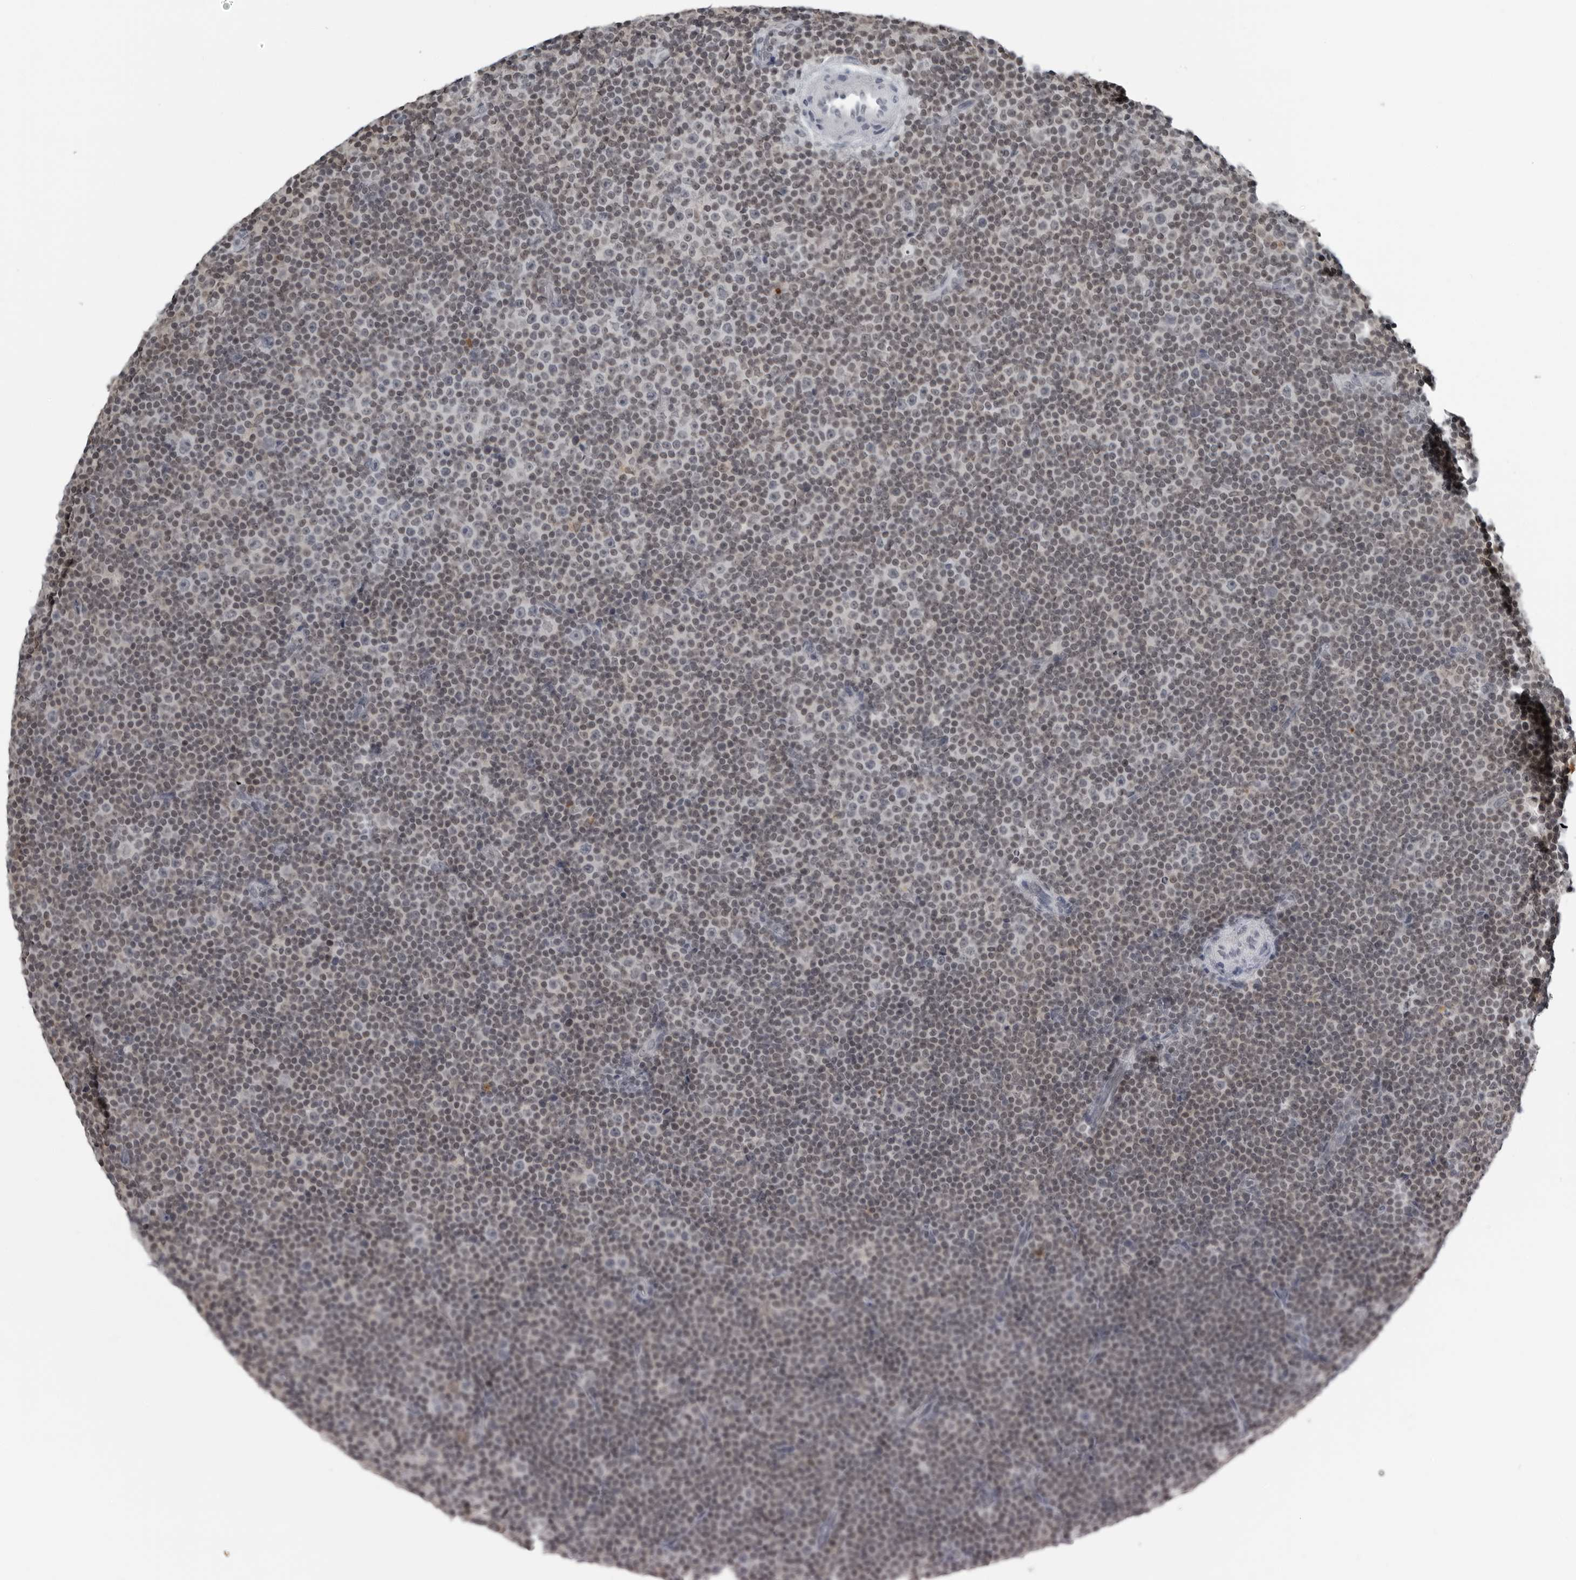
{"staining": {"intensity": "weak", "quantity": ">75%", "location": "nuclear"}, "tissue": "lymphoma", "cell_type": "Tumor cells", "image_type": "cancer", "snomed": [{"axis": "morphology", "description": "Malignant lymphoma, non-Hodgkin's type, Low grade"}, {"axis": "topography", "description": "Lymph node"}], "caption": "An immunohistochemistry histopathology image of neoplastic tissue is shown. Protein staining in brown labels weak nuclear positivity in low-grade malignant lymphoma, non-Hodgkin's type within tumor cells.", "gene": "RTCA", "patient": {"sex": "female", "age": 67}}